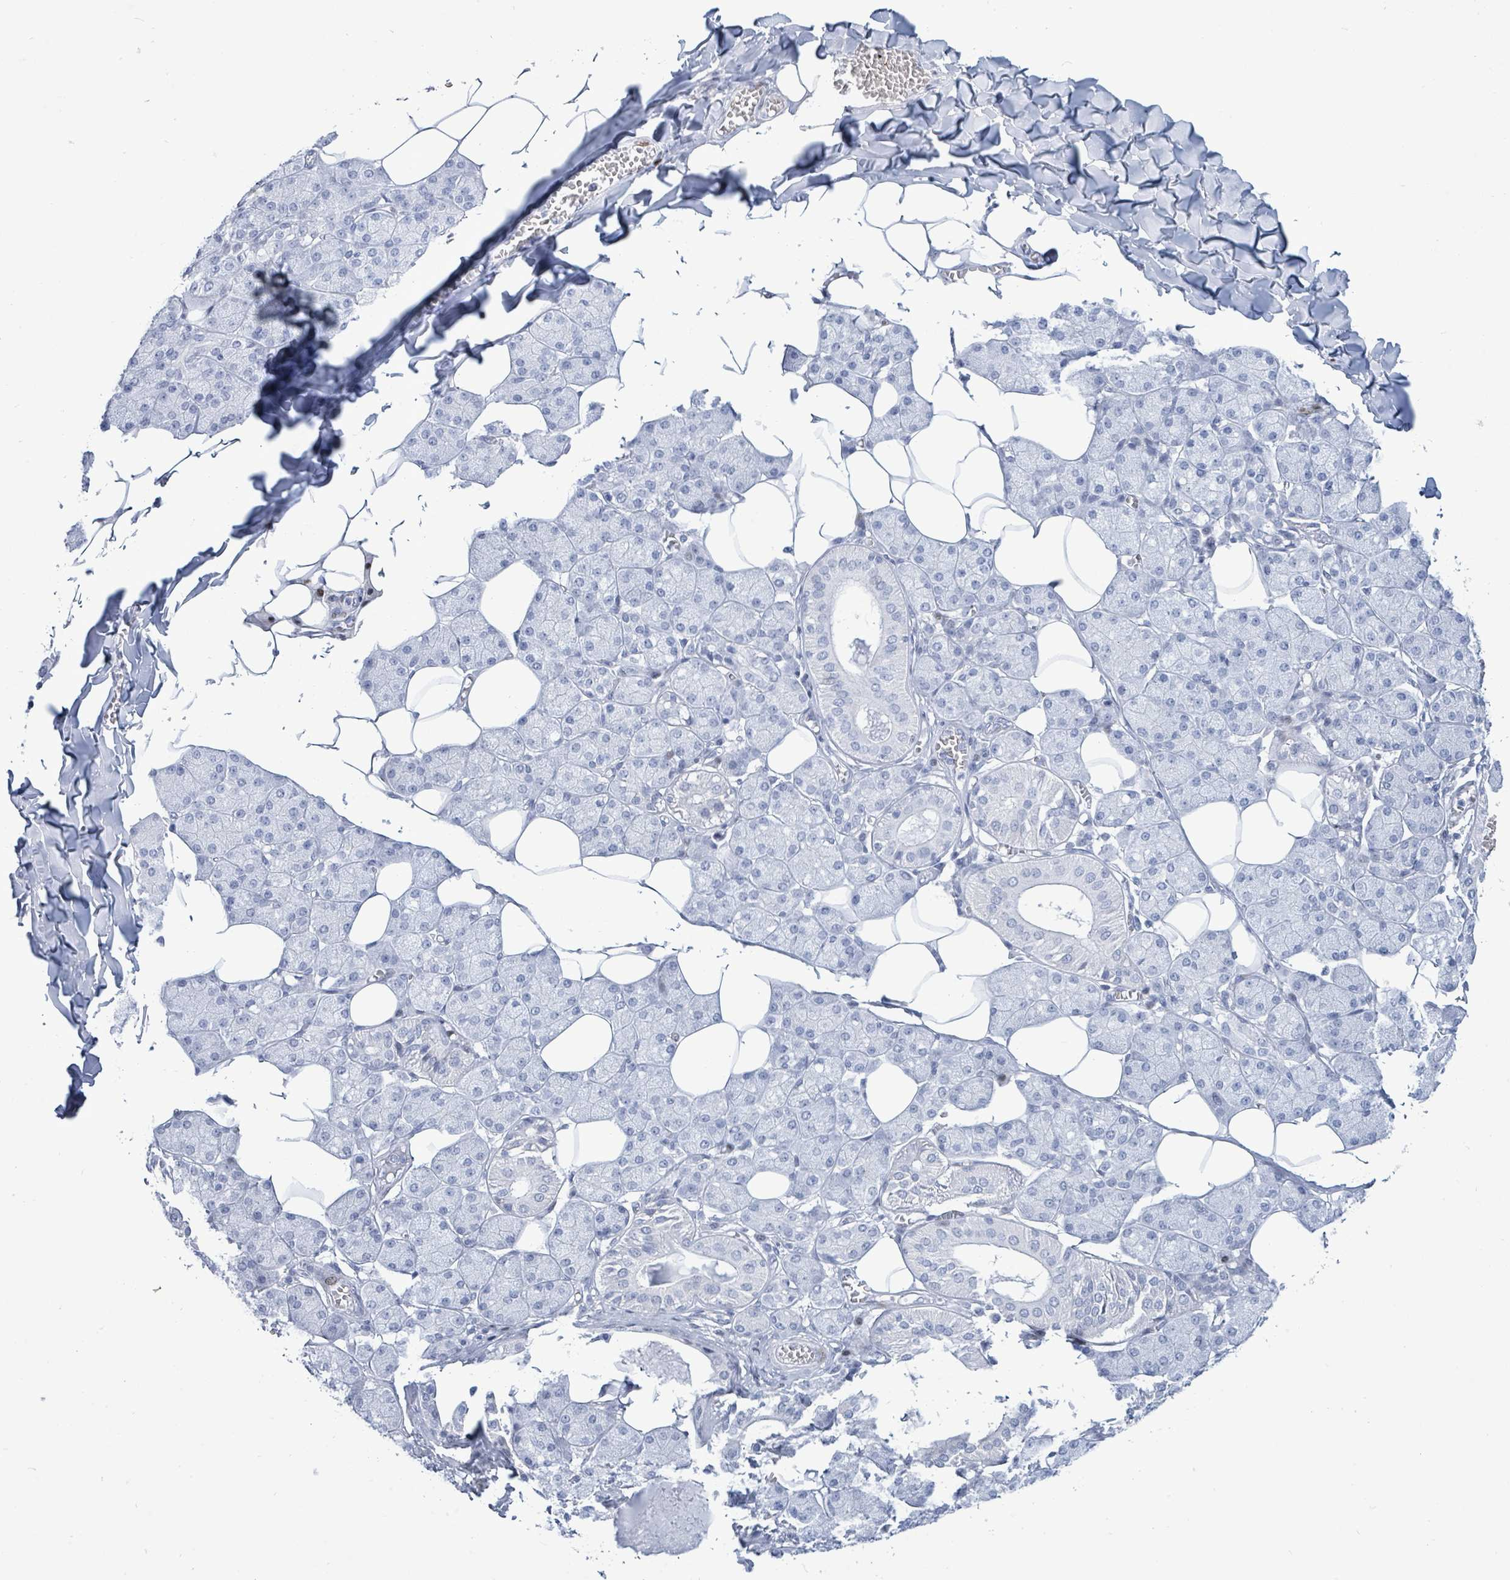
{"staining": {"intensity": "moderate", "quantity": "<25%", "location": "nuclear"}, "tissue": "salivary gland", "cell_type": "Glandular cells", "image_type": "normal", "snomed": [{"axis": "morphology", "description": "Normal tissue, NOS"}, {"axis": "topography", "description": "Salivary gland"}], "caption": "Salivary gland stained with a brown dye displays moderate nuclear positive expression in about <25% of glandular cells.", "gene": "MALL", "patient": {"sex": "female", "age": 33}}